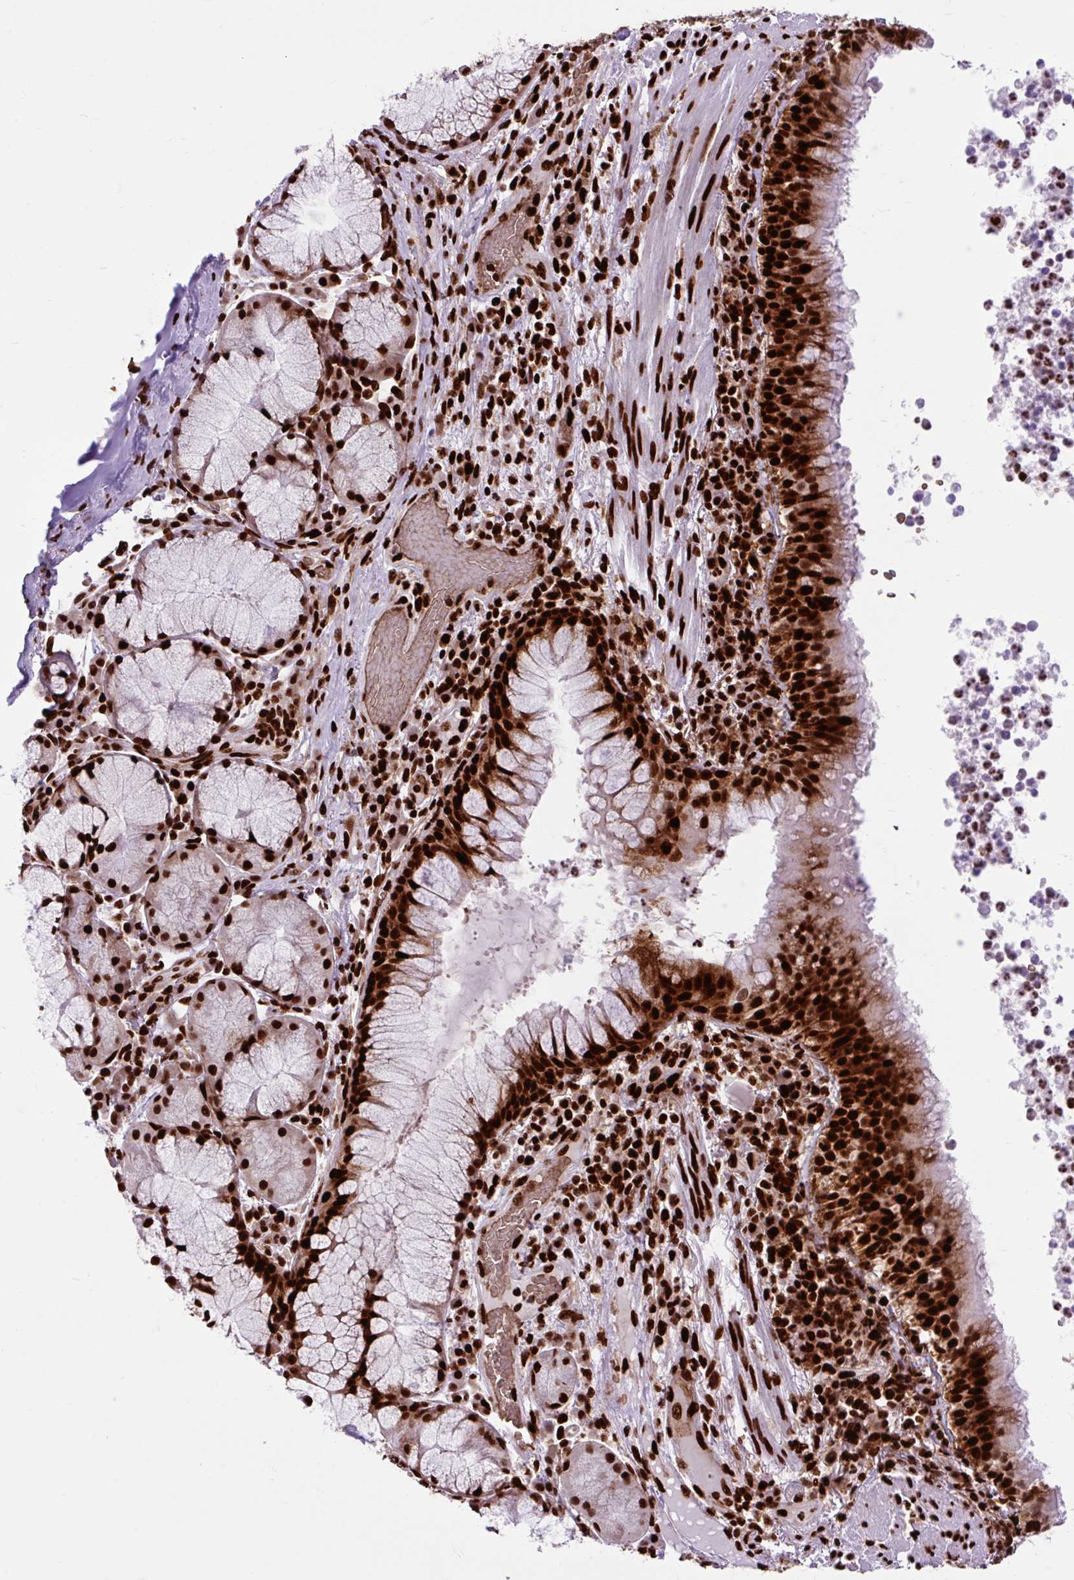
{"staining": {"intensity": "strong", "quantity": ">75%", "location": "nuclear"}, "tissue": "bronchus", "cell_type": "Respiratory epithelial cells", "image_type": "normal", "snomed": [{"axis": "morphology", "description": "Normal tissue, NOS"}, {"axis": "topography", "description": "Cartilage tissue"}, {"axis": "topography", "description": "Bronchus"}], "caption": "The image exhibits immunohistochemical staining of unremarkable bronchus. There is strong nuclear staining is present in about >75% of respiratory epithelial cells.", "gene": "FUS", "patient": {"sex": "male", "age": 56}}